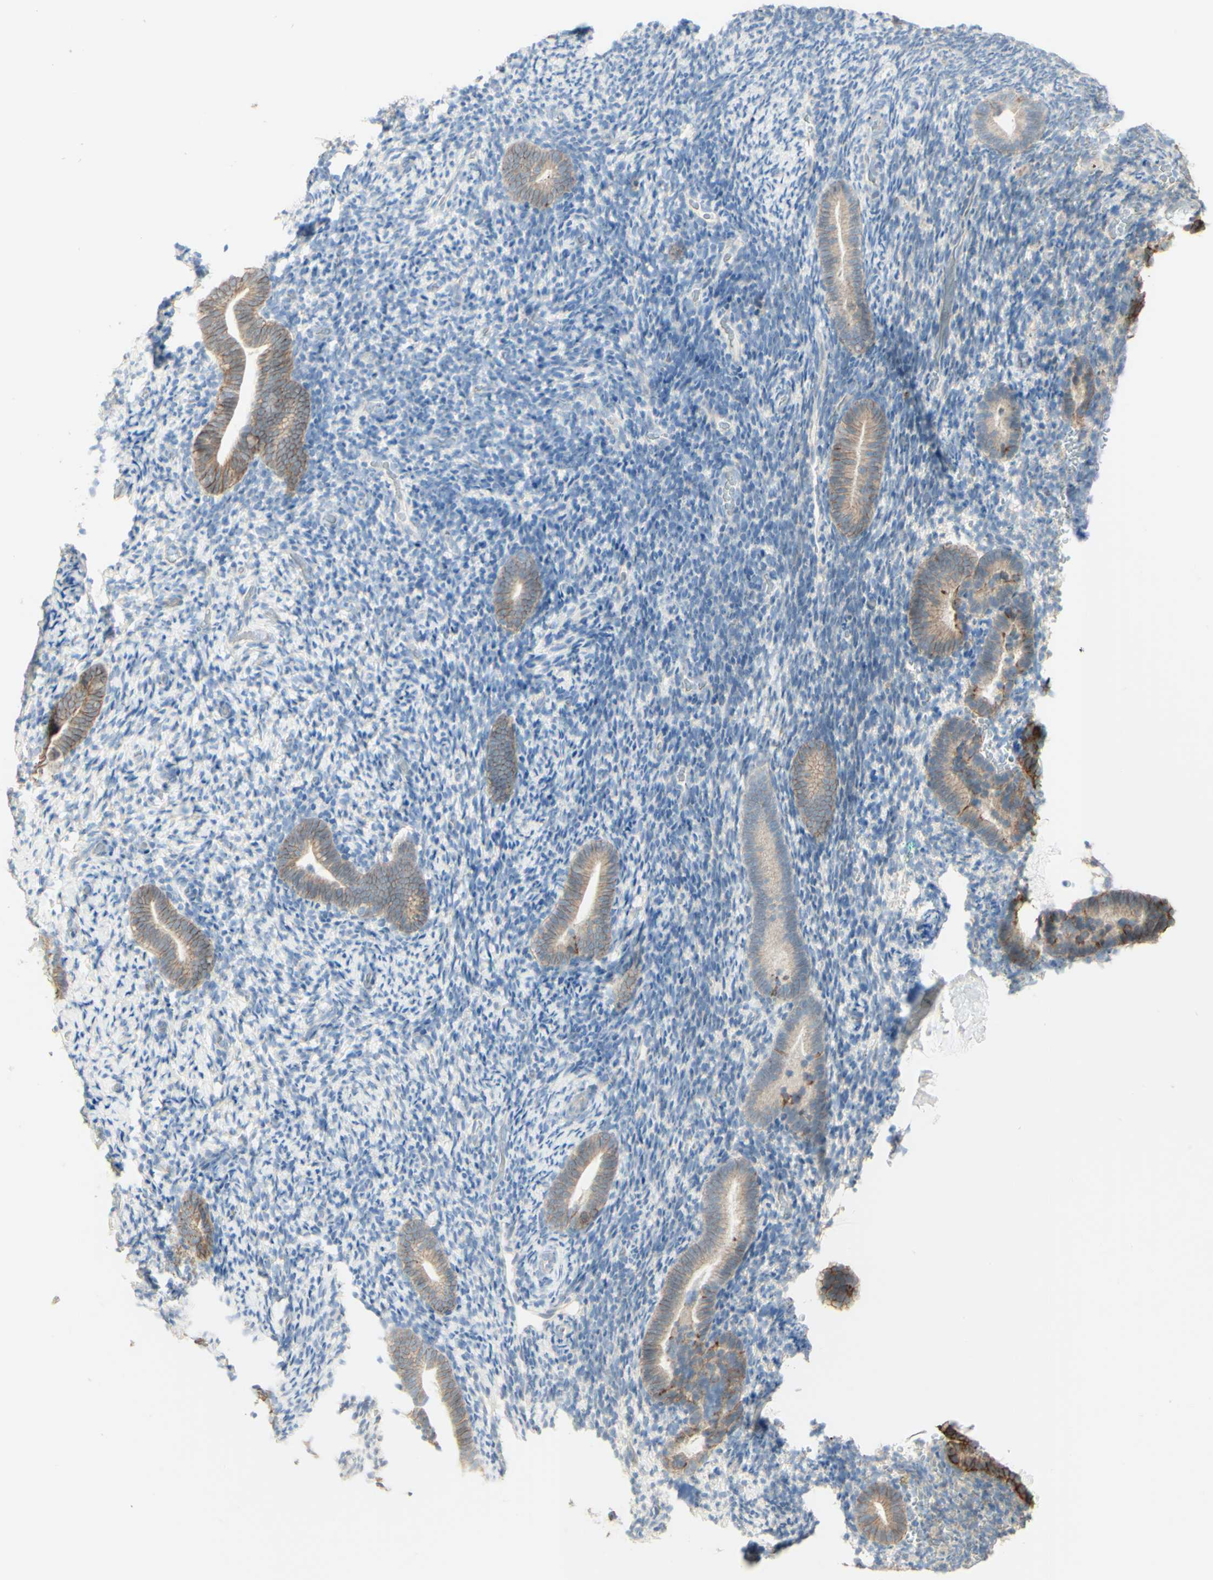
{"staining": {"intensity": "negative", "quantity": "none", "location": "none"}, "tissue": "endometrium", "cell_type": "Cells in endometrial stroma", "image_type": "normal", "snomed": [{"axis": "morphology", "description": "Normal tissue, NOS"}, {"axis": "topography", "description": "Endometrium"}], "caption": "This is a histopathology image of immunohistochemistry (IHC) staining of benign endometrium, which shows no positivity in cells in endometrial stroma.", "gene": "RNF149", "patient": {"sex": "female", "age": 51}}